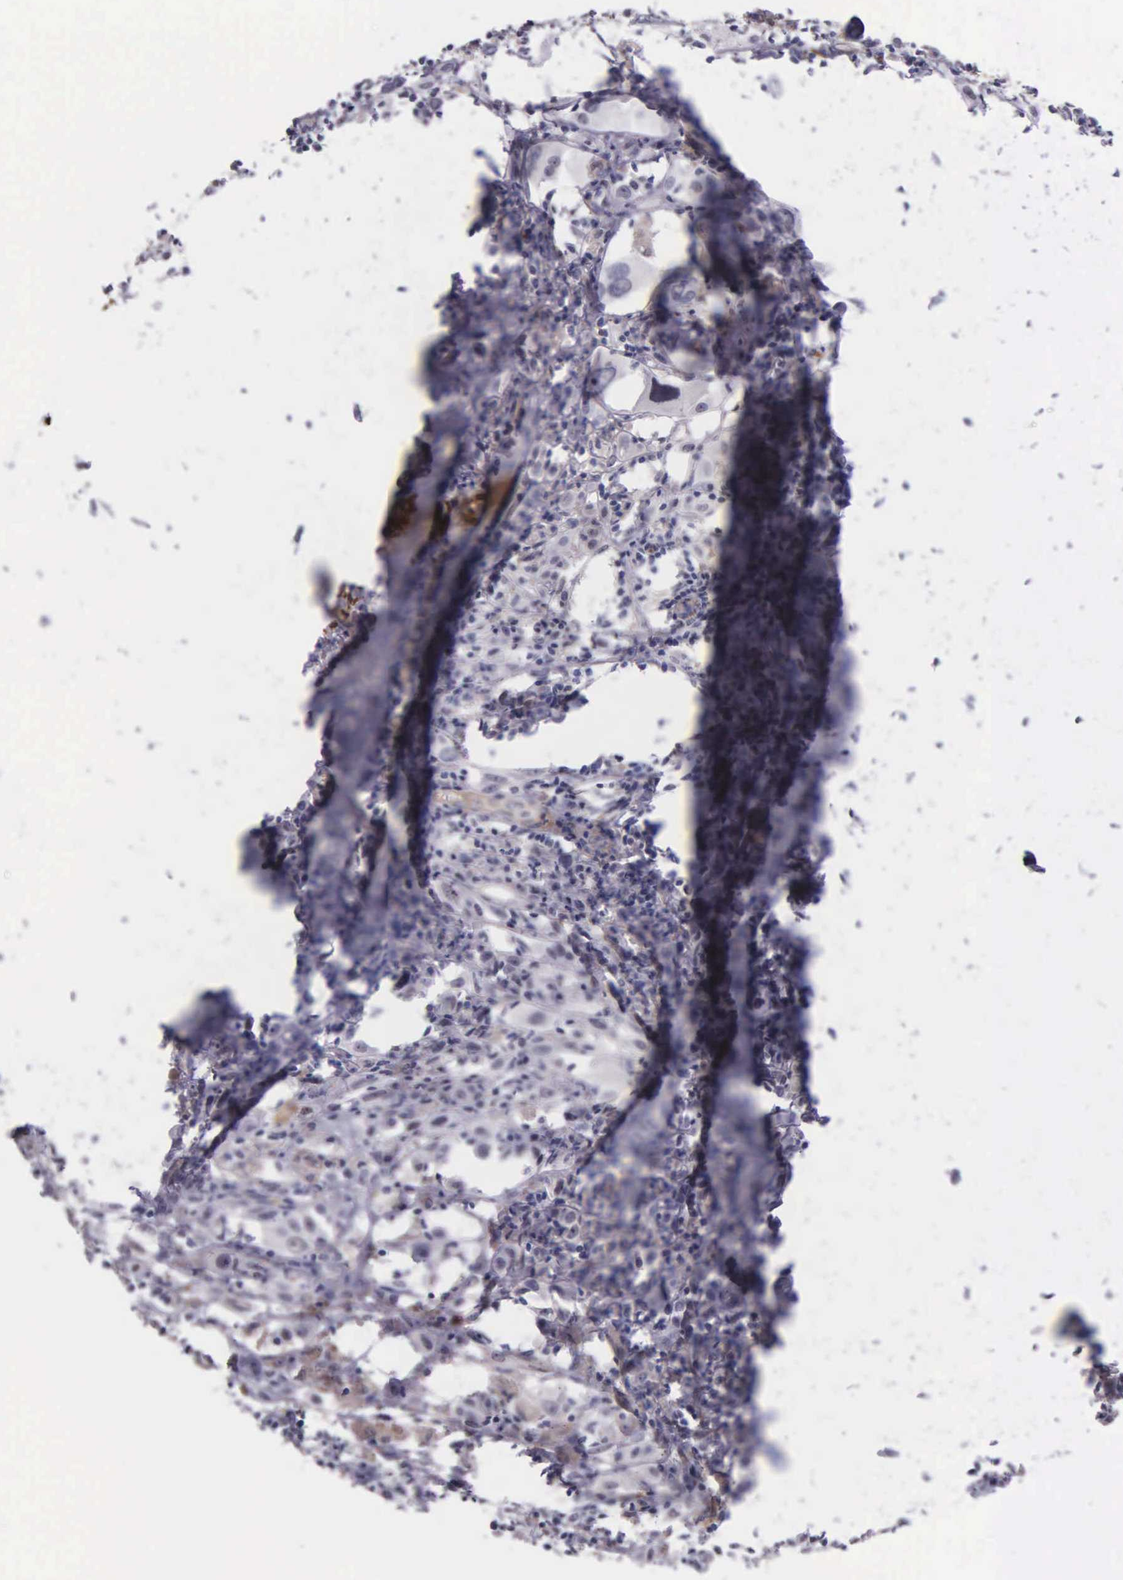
{"staining": {"intensity": "negative", "quantity": "none", "location": "none"}, "tissue": "melanoma", "cell_type": "Tumor cells", "image_type": "cancer", "snomed": [{"axis": "morphology", "description": "Malignant melanoma, NOS"}, {"axis": "topography", "description": "Skin"}], "caption": "This is an immunohistochemistry (IHC) micrograph of melanoma. There is no staining in tumor cells.", "gene": "AHNAK2", "patient": {"sex": "female", "age": 52}}